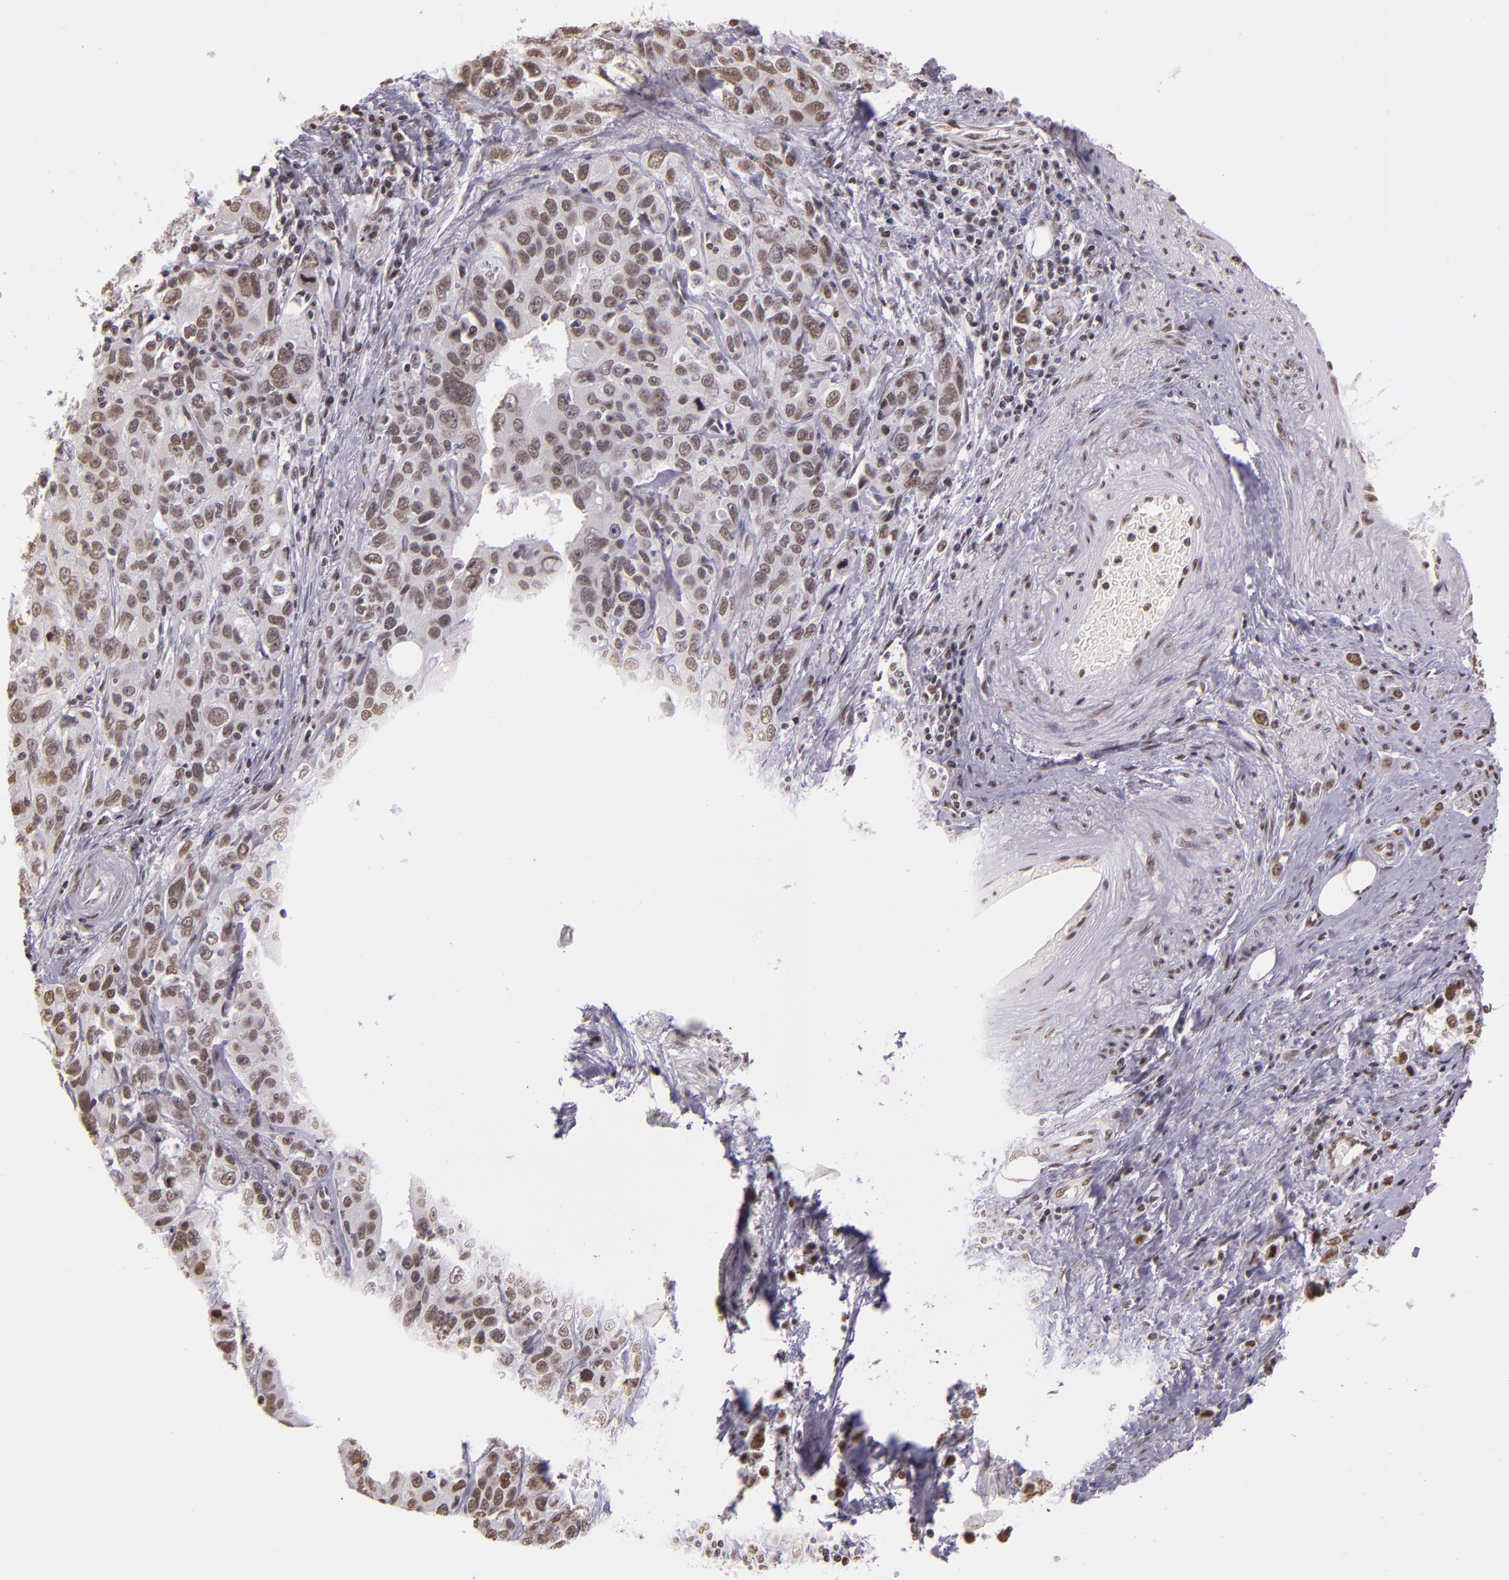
{"staining": {"intensity": "moderate", "quantity": ">75%", "location": "nuclear"}, "tissue": "stomach cancer", "cell_type": "Tumor cells", "image_type": "cancer", "snomed": [{"axis": "morphology", "description": "Adenocarcinoma, NOS"}, {"axis": "topography", "description": "Stomach, upper"}], "caption": "This image reveals stomach cancer (adenocarcinoma) stained with immunohistochemistry (IHC) to label a protein in brown. The nuclear of tumor cells show moderate positivity for the protein. Nuclei are counter-stained blue.", "gene": "USF1", "patient": {"sex": "male", "age": 76}}